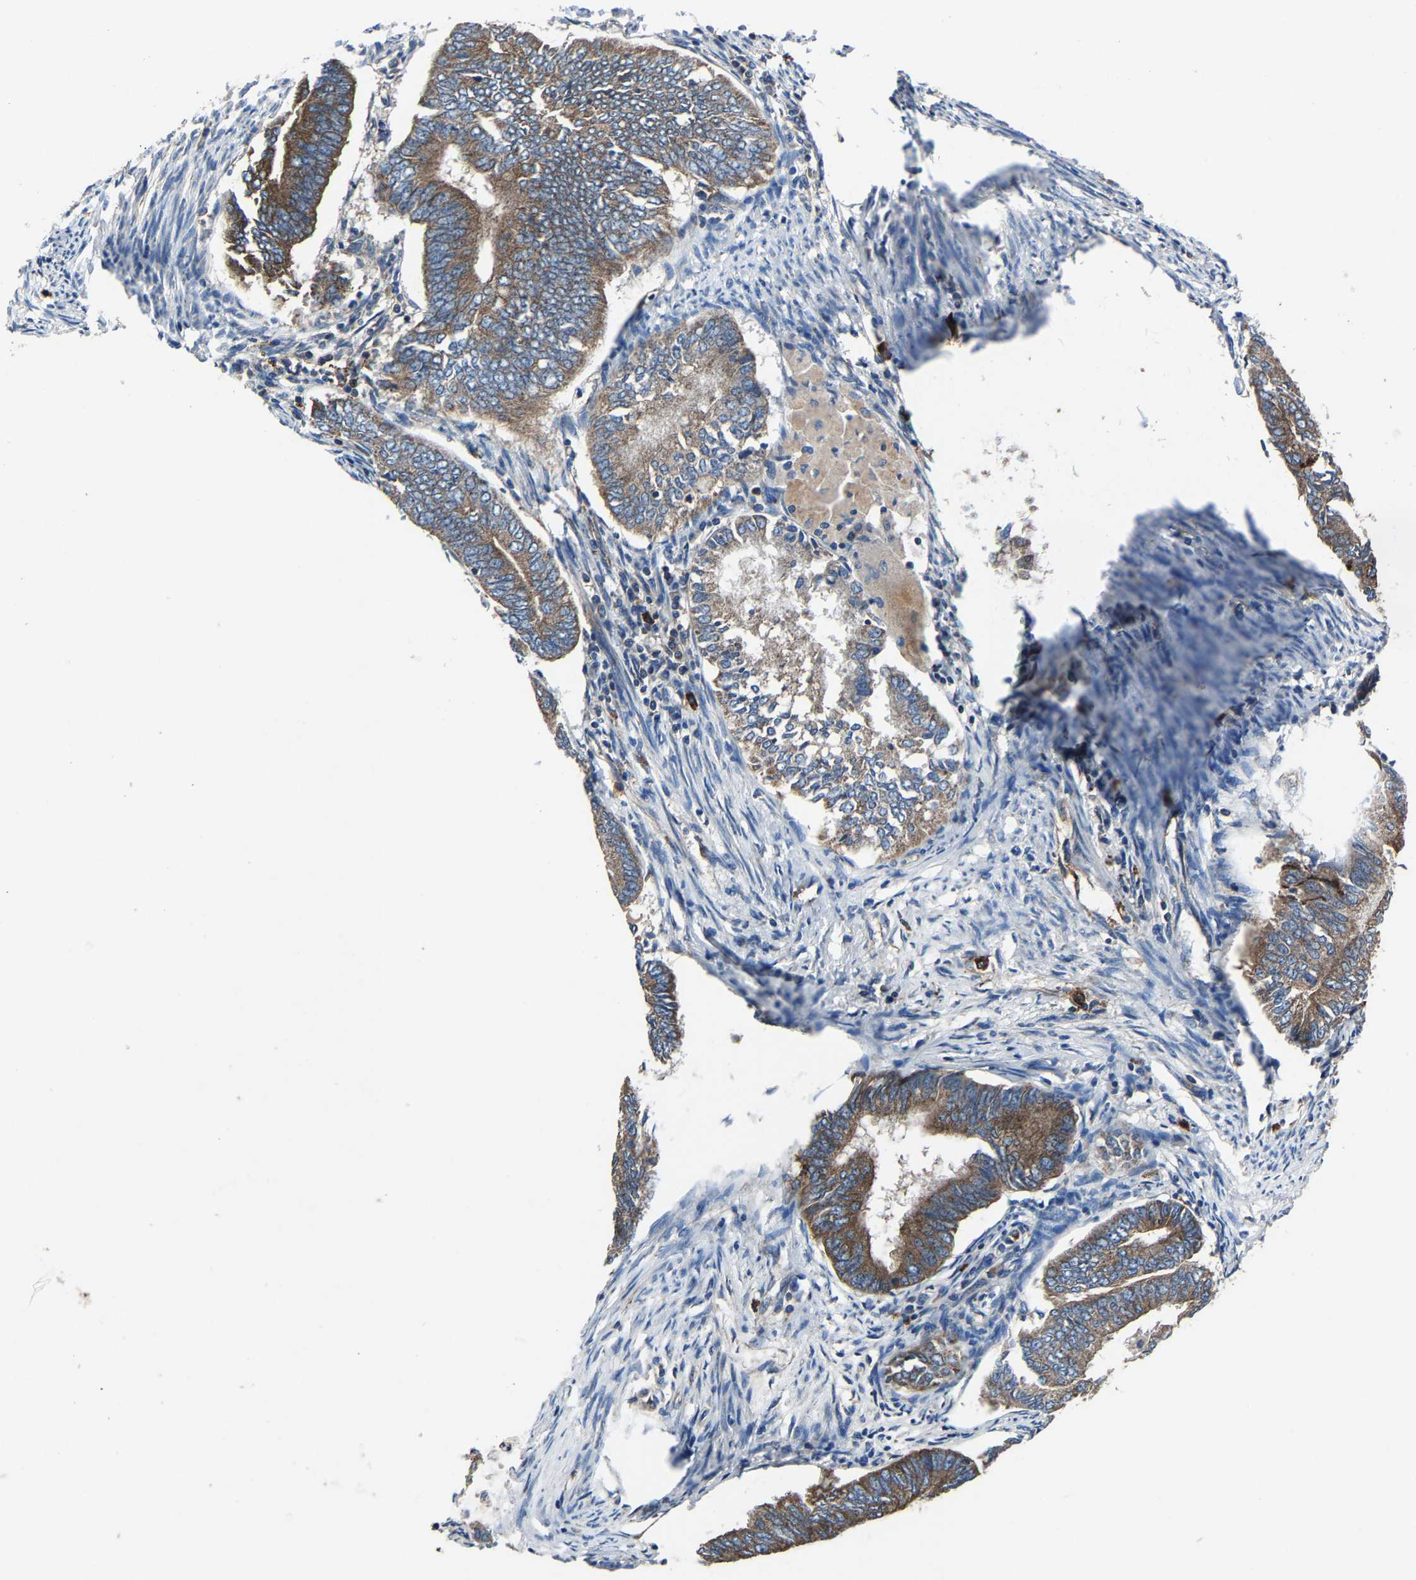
{"staining": {"intensity": "moderate", "quantity": ">75%", "location": "cytoplasmic/membranous"}, "tissue": "endometrial cancer", "cell_type": "Tumor cells", "image_type": "cancer", "snomed": [{"axis": "morphology", "description": "Adenocarcinoma, NOS"}, {"axis": "topography", "description": "Endometrium"}], "caption": "An IHC photomicrograph of tumor tissue is shown. Protein staining in brown labels moderate cytoplasmic/membranous positivity in endometrial cancer within tumor cells.", "gene": "KIAA1958", "patient": {"sex": "female", "age": 86}}